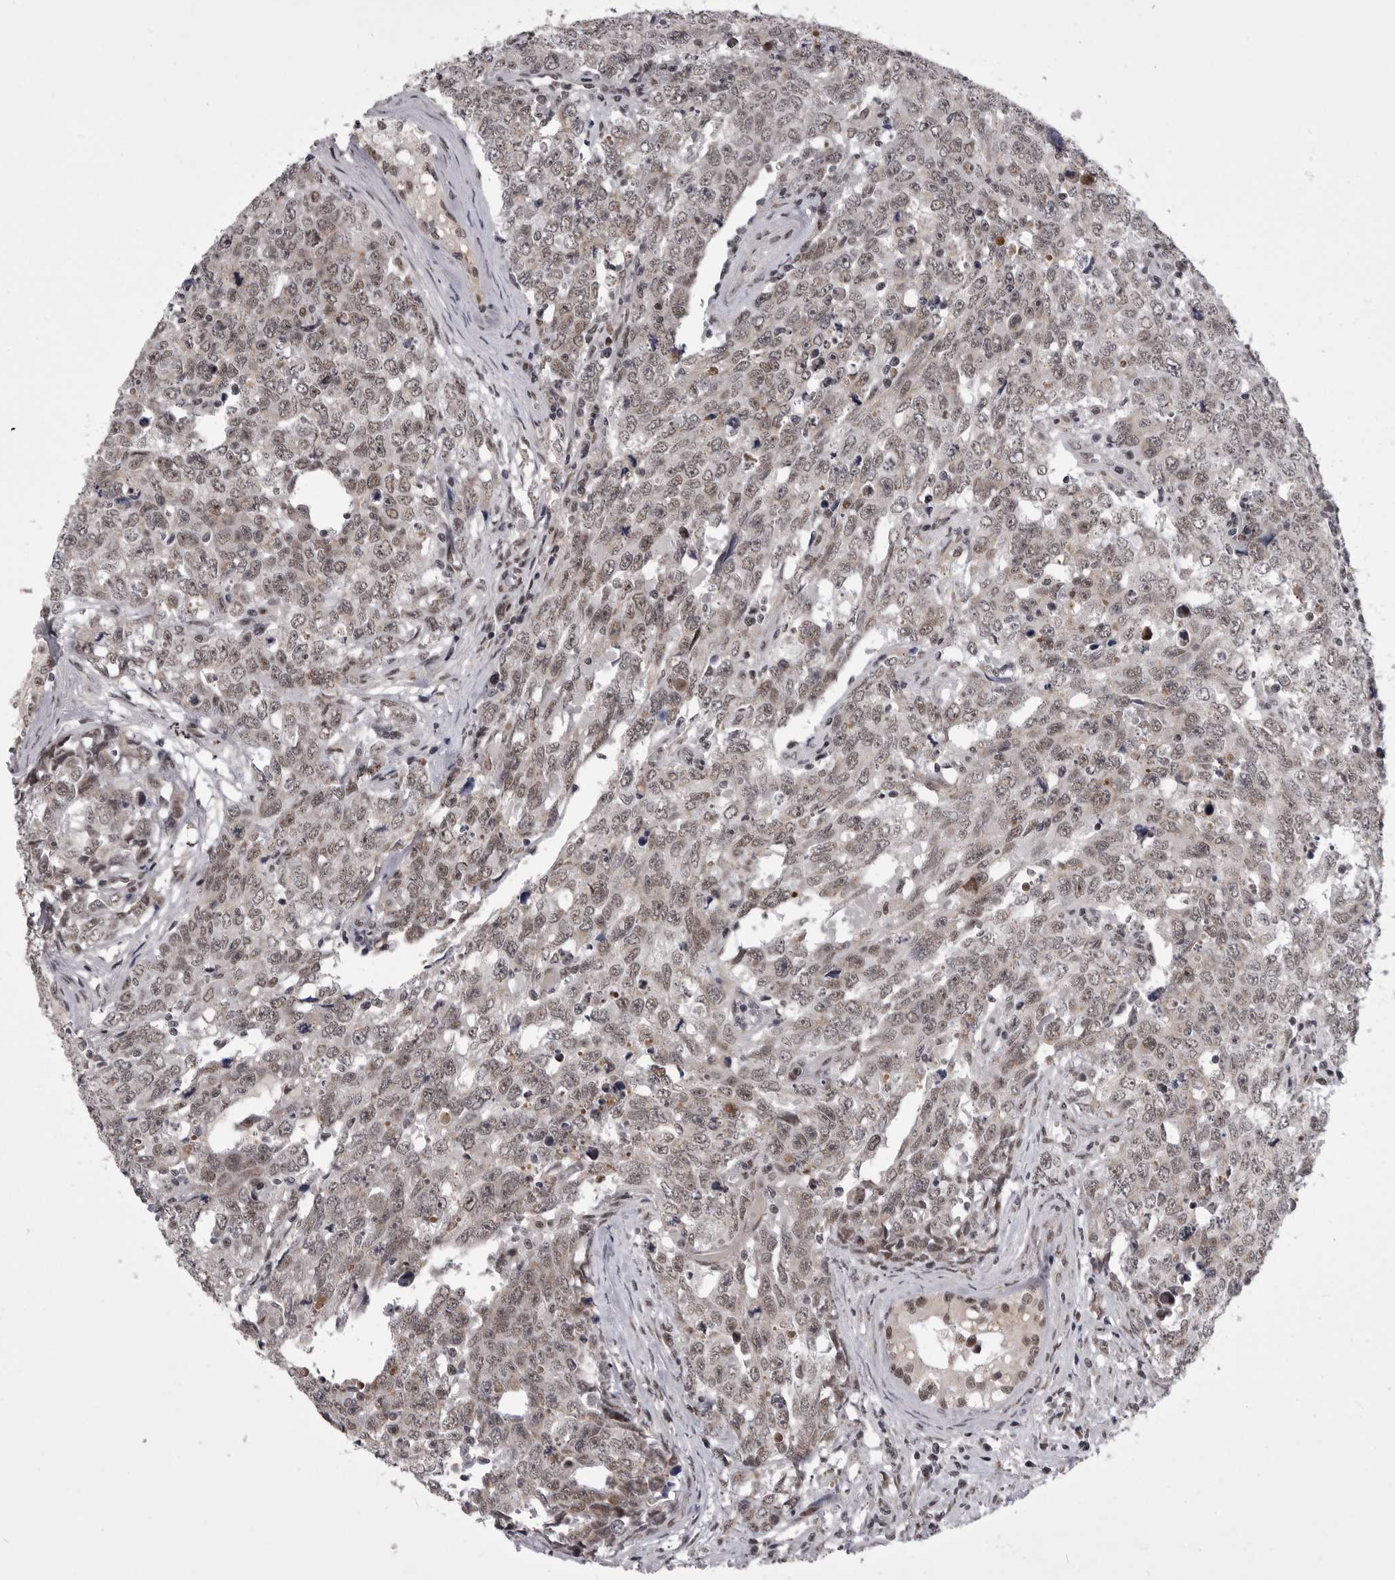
{"staining": {"intensity": "weak", "quantity": "25%-75%", "location": "nuclear"}, "tissue": "testis cancer", "cell_type": "Tumor cells", "image_type": "cancer", "snomed": [{"axis": "morphology", "description": "Carcinoma, Embryonal, NOS"}, {"axis": "topography", "description": "Testis"}], "caption": "Weak nuclear staining is present in about 25%-75% of tumor cells in testis cancer.", "gene": "PRPF3", "patient": {"sex": "male", "age": 28}}